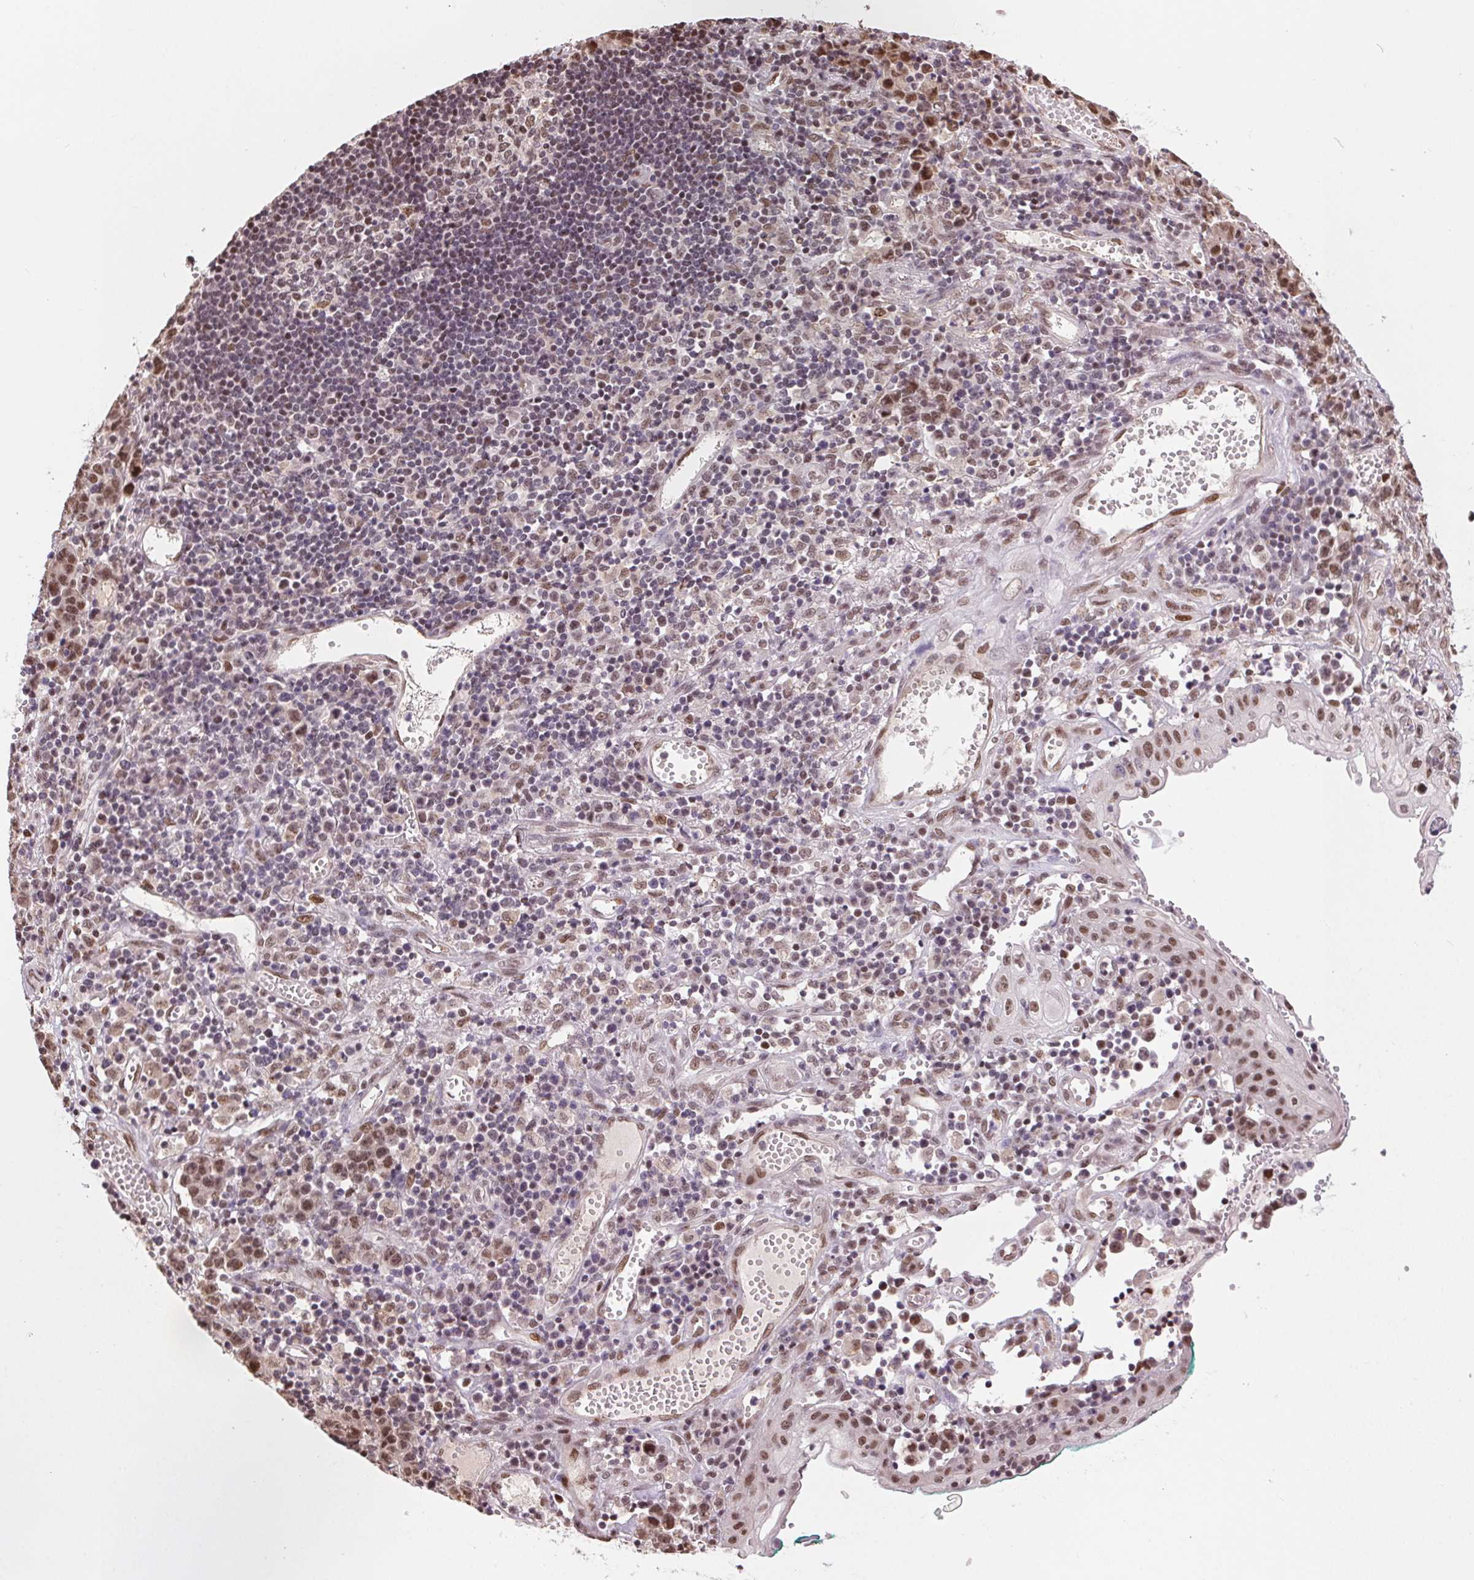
{"staining": {"intensity": "weak", "quantity": ">75%", "location": "nuclear"}, "tissue": "stomach cancer", "cell_type": "Tumor cells", "image_type": "cancer", "snomed": [{"axis": "morphology", "description": "Adenocarcinoma, NOS"}, {"axis": "topography", "description": "Stomach, upper"}], "caption": "Immunohistochemistry (IHC) photomicrograph of neoplastic tissue: human stomach cancer (adenocarcinoma) stained using immunohistochemistry (IHC) exhibits low levels of weak protein expression localized specifically in the nuclear of tumor cells, appearing as a nuclear brown color.", "gene": "RAD23A", "patient": {"sex": "male", "age": 69}}